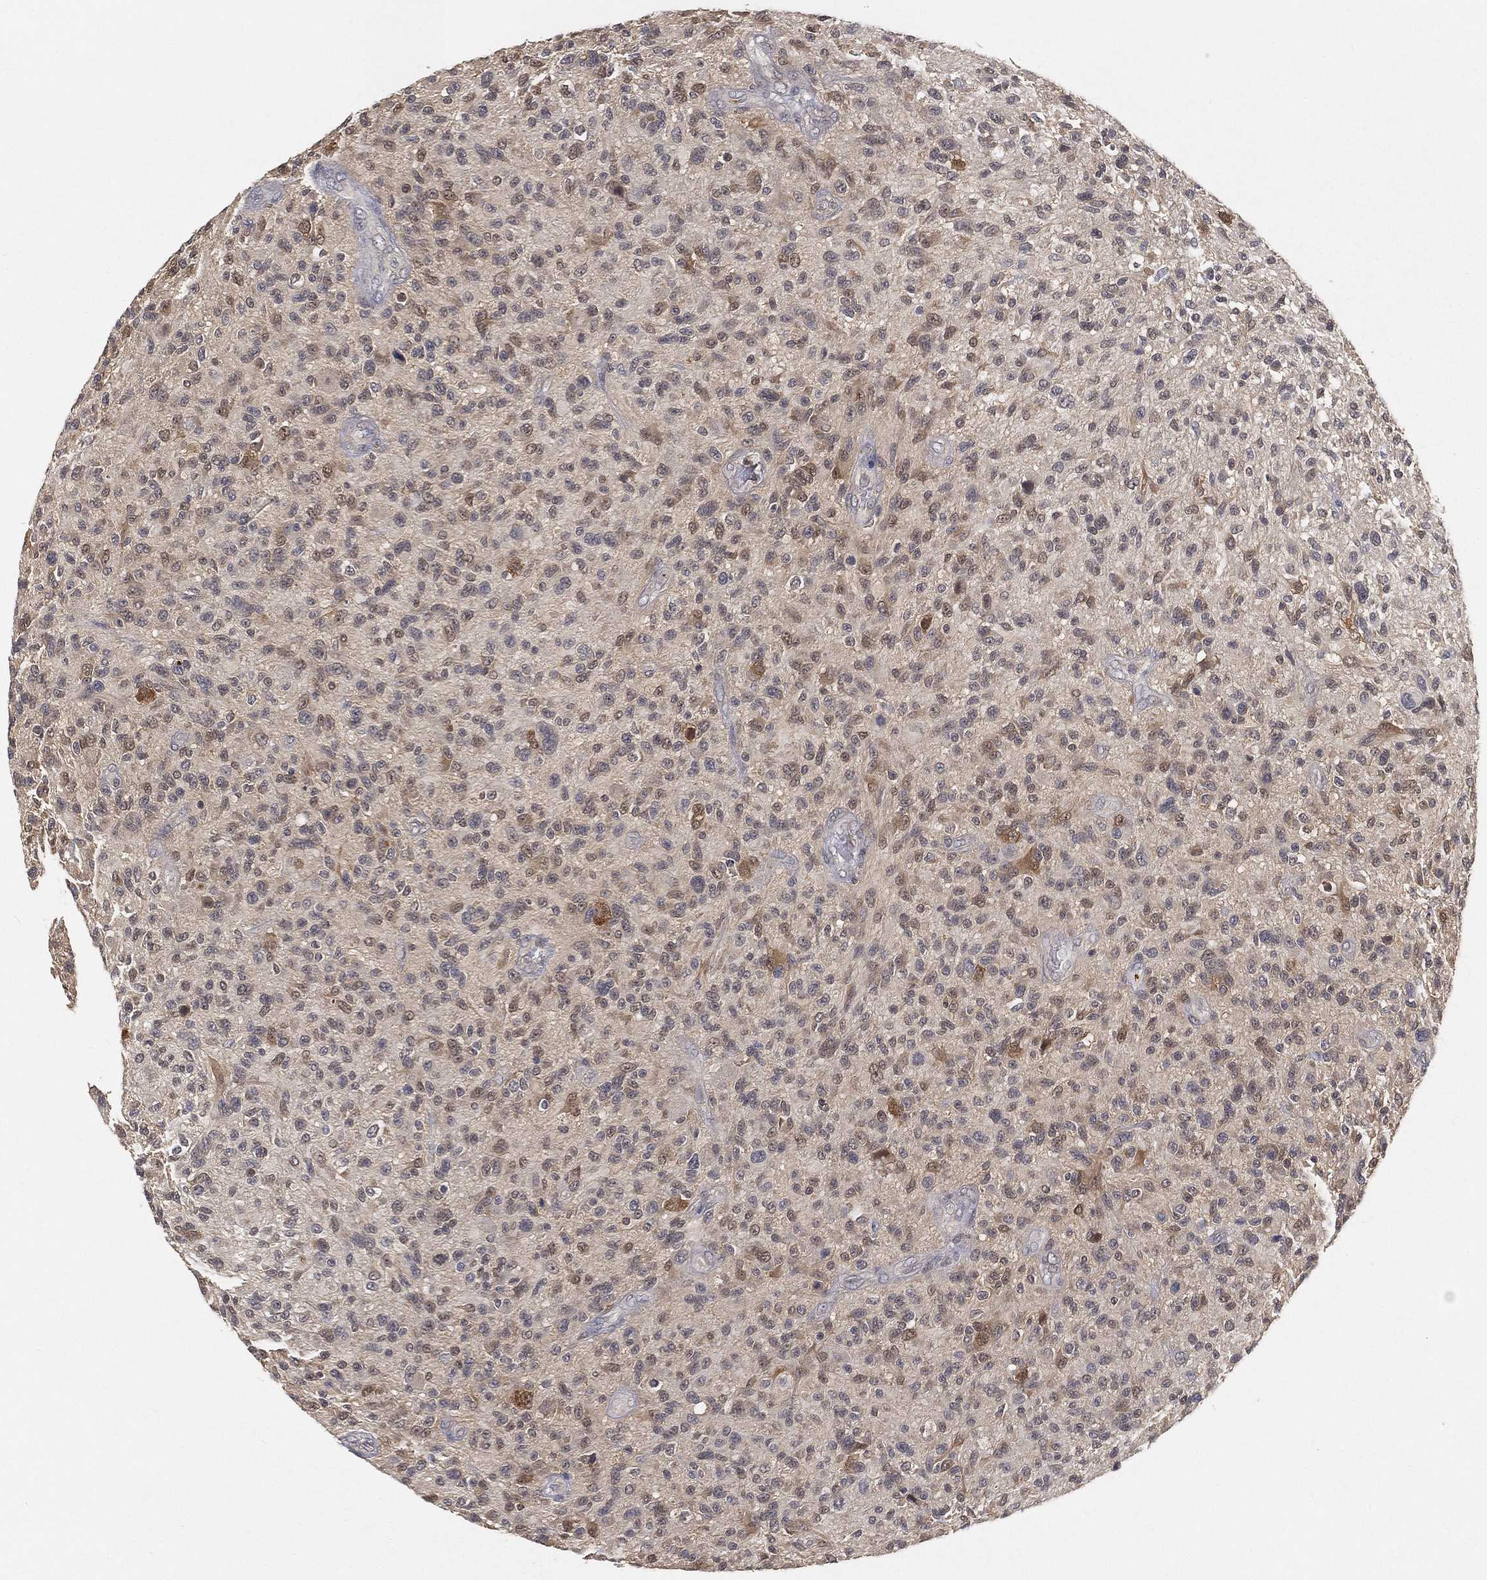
{"staining": {"intensity": "negative", "quantity": "none", "location": "none"}, "tissue": "glioma", "cell_type": "Tumor cells", "image_type": "cancer", "snomed": [{"axis": "morphology", "description": "Glioma, malignant, High grade"}, {"axis": "topography", "description": "Brain"}], "caption": "DAB (3,3'-diaminobenzidine) immunohistochemical staining of high-grade glioma (malignant) displays no significant positivity in tumor cells. Nuclei are stained in blue.", "gene": "MAPK1", "patient": {"sex": "male", "age": 47}}